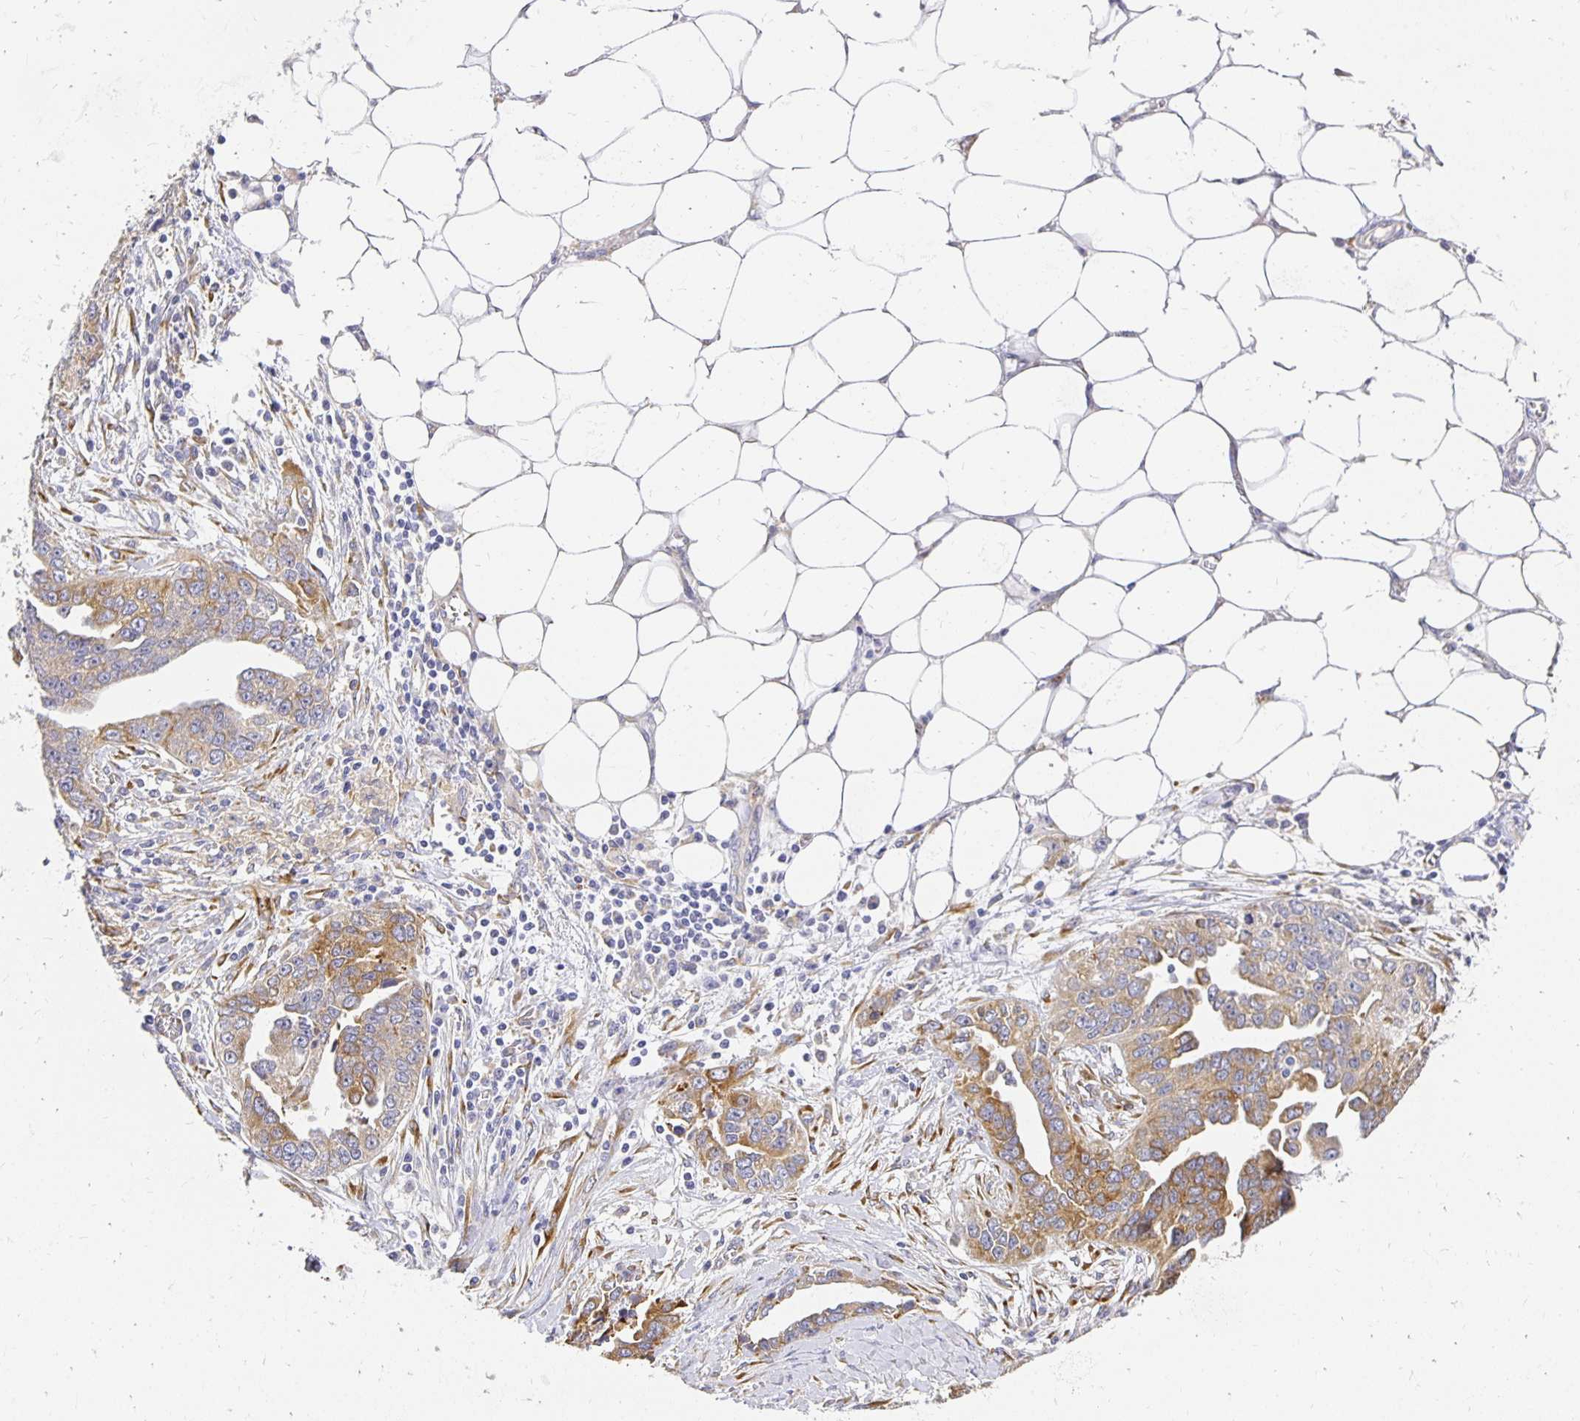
{"staining": {"intensity": "moderate", "quantity": "25%-75%", "location": "cytoplasmic/membranous"}, "tissue": "ovarian cancer", "cell_type": "Tumor cells", "image_type": "cancer", "snomed": [{"axis": "morphology", "description": "Cystadenocarcinoma, serous, NOS"}, {"axis": "topography", "description": "Ovary"}], "caption": "Human ovarian cancer (serous cystadenocarcinoma) stained with a brown dye exhibits moderate cytoplasmic/membranous positive expression in about 25%-75% of tumor cells.", "gene": "PLOD1", "patient": {"sex": "female", "age": 75}}